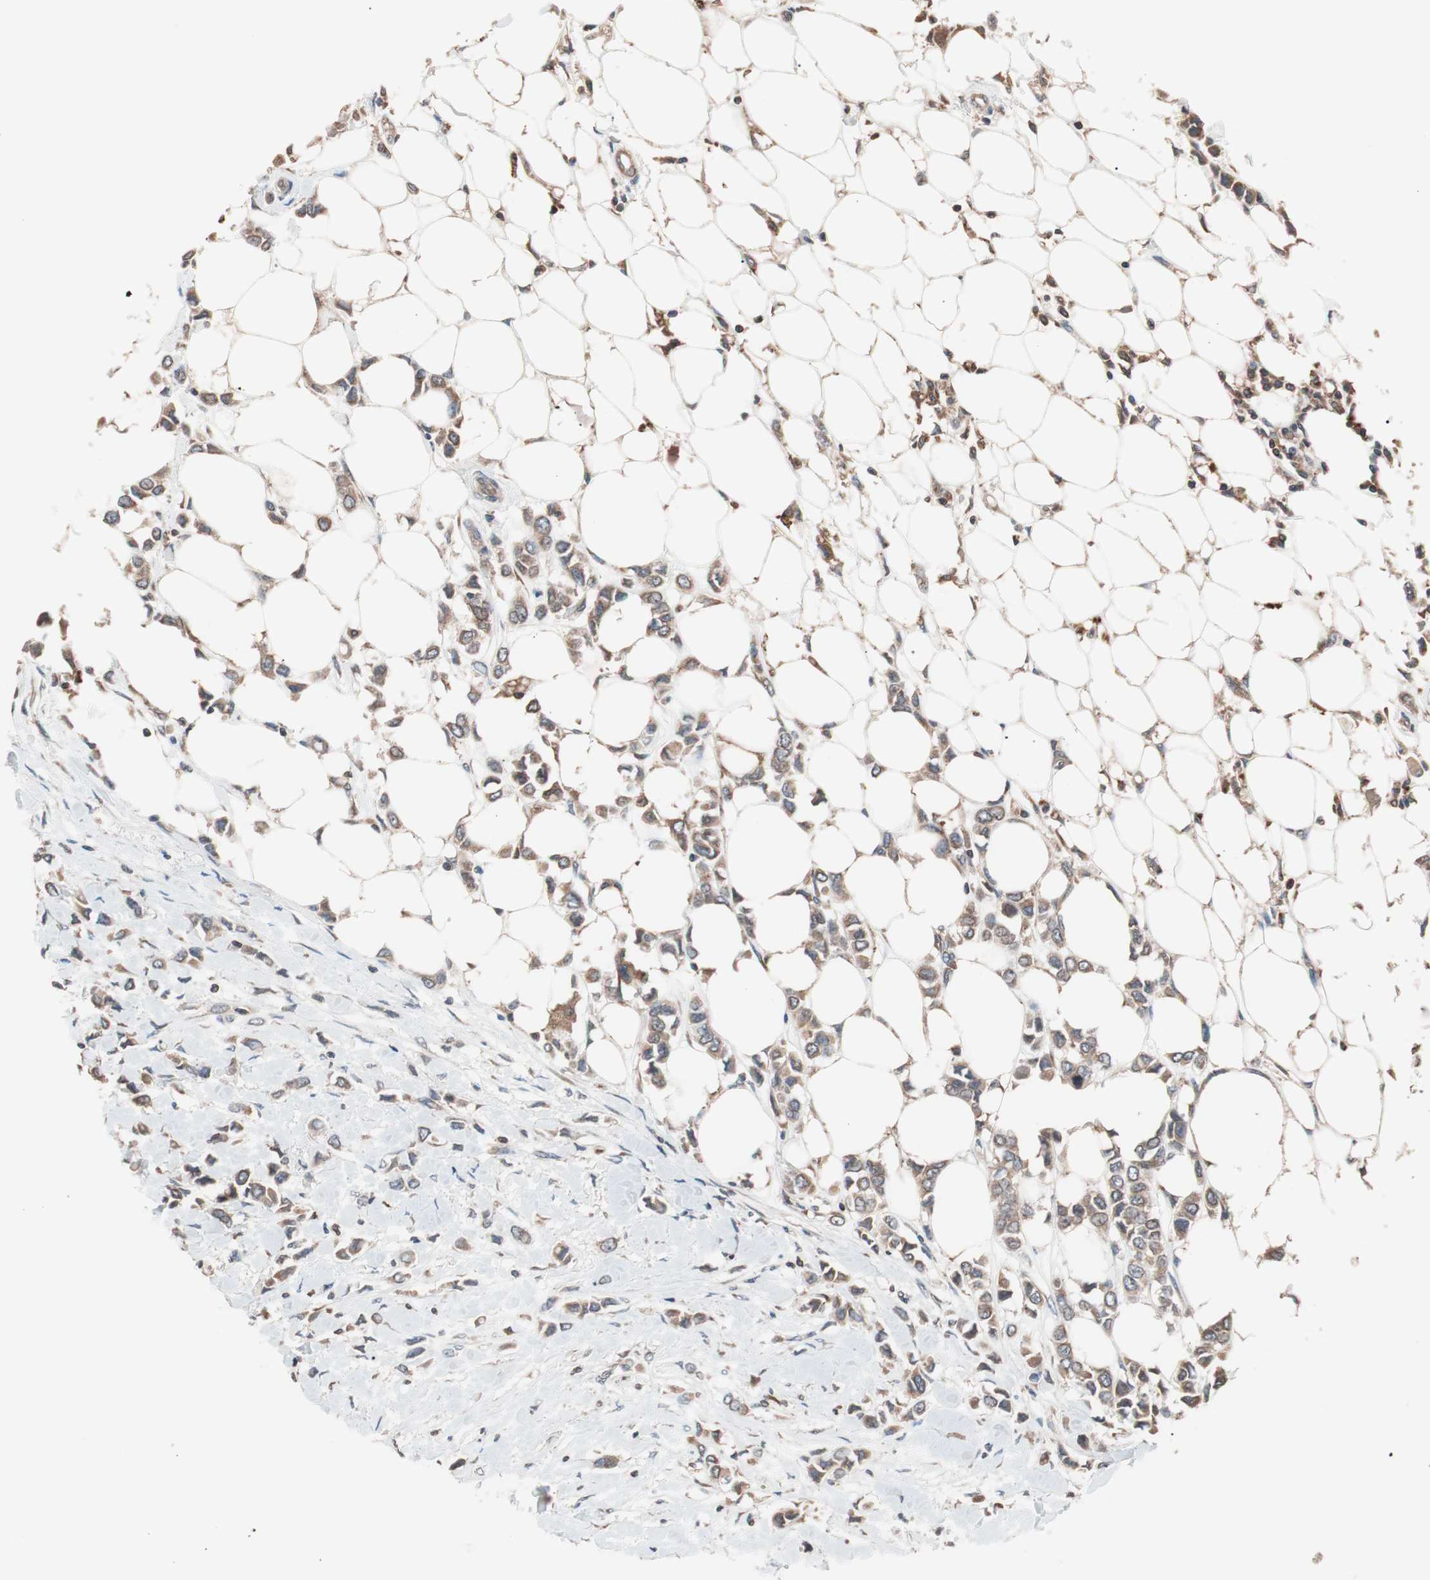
{"staining": {"intensity": "moderate", "quantity": ">75%", "location": "cytoplasmic/membranous"}, "tissue": "breast cancer", "cell_type": "Tumor cells", "image_type": "cancer", "snomed": [{"axis": "morphology", "description": "Lobular carcinoma"}, {"axis": "topography", "description": "Breast"}], "caption": "An IHC micrograph of neoplastic tissue is shown. Protein staining in brown highlights moderate cytoplasmic/membranous positivity in breast cancer (lobular carcinoma) within tumor cells. Nuclei are stained in blue.", "gene": "GLYCTK", "patient": {"sex": "female", "age": 51}}